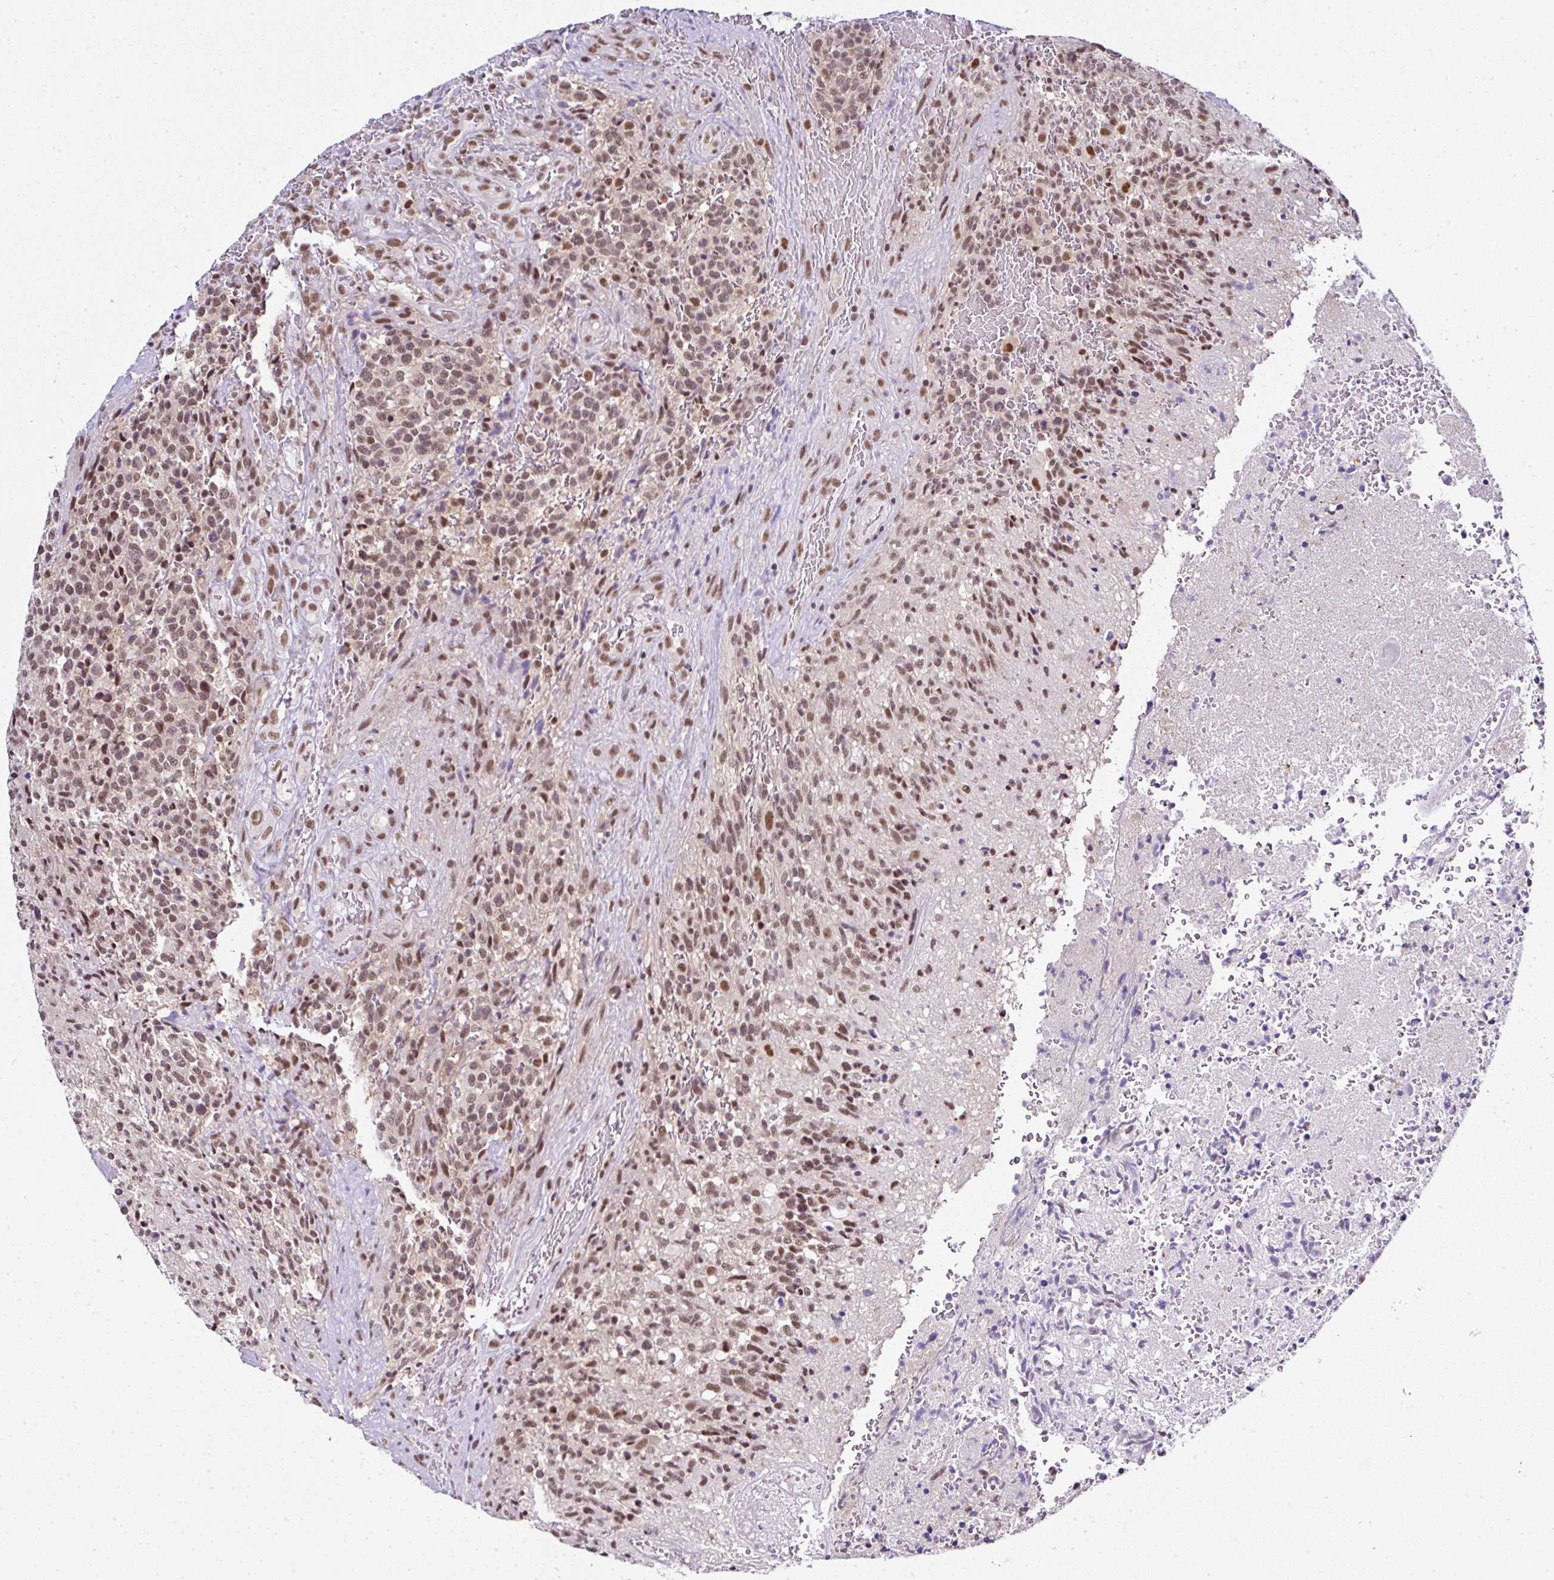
{"staining": {"intensity": "moderate", "quantity": "25%-75%", "location": "nuclear"}, "tissue": "glioma", "cell_type": "Tumor cells", "image_type": "cancer", "snomed": [{"axis": "morphology", "description": "Glioma, malignant, High grade"}, {"axis": "topography", "description": "Brain"}], "caption": "Malignant high-grade glioma stained with a protein marker shows moderate staining in tumor cells.", "gene": "PTPN2", "patient": {"sex": "male", "age": 36}}